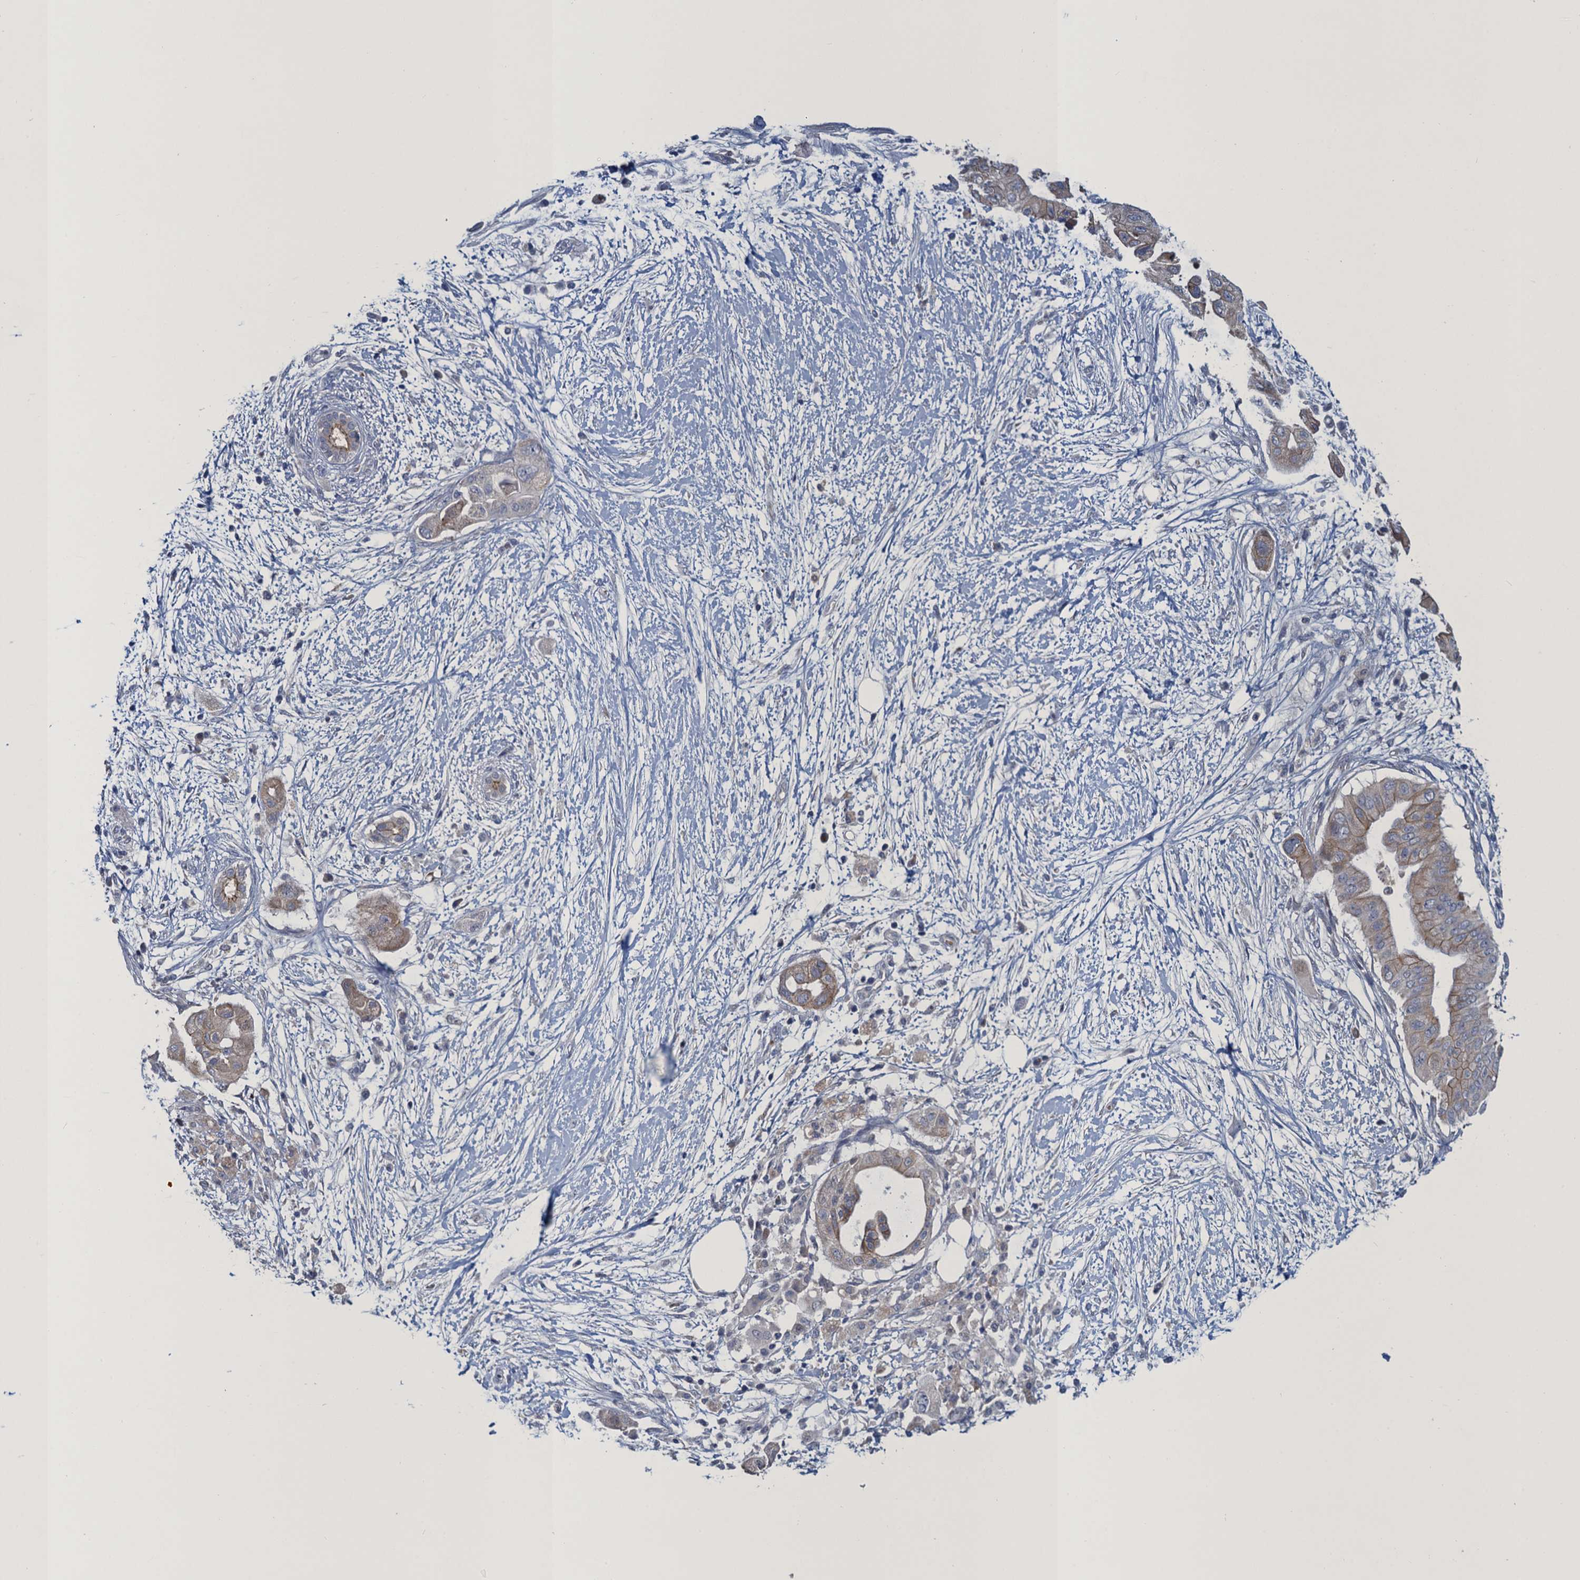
{"staining": {"intensity": "weak", "quantity": "<25%", "location": "cytoplasmic/membranous"}, "tissue": "pancreatic cancer", "cell_type": "Tumor cells", "image_type": "cancer", "snomed": [{"axis": "morphology", "description": "Adenocarcinoma, NOS"}, {"axis": "topography", "description": "Pancreas"}], "caption": "Pancreatic cancer was stained to show a protein in brown. There is no significant staining in tumor cells.", "gene": "ATOSA", "patient": {"sex": "male", "age": 68}}